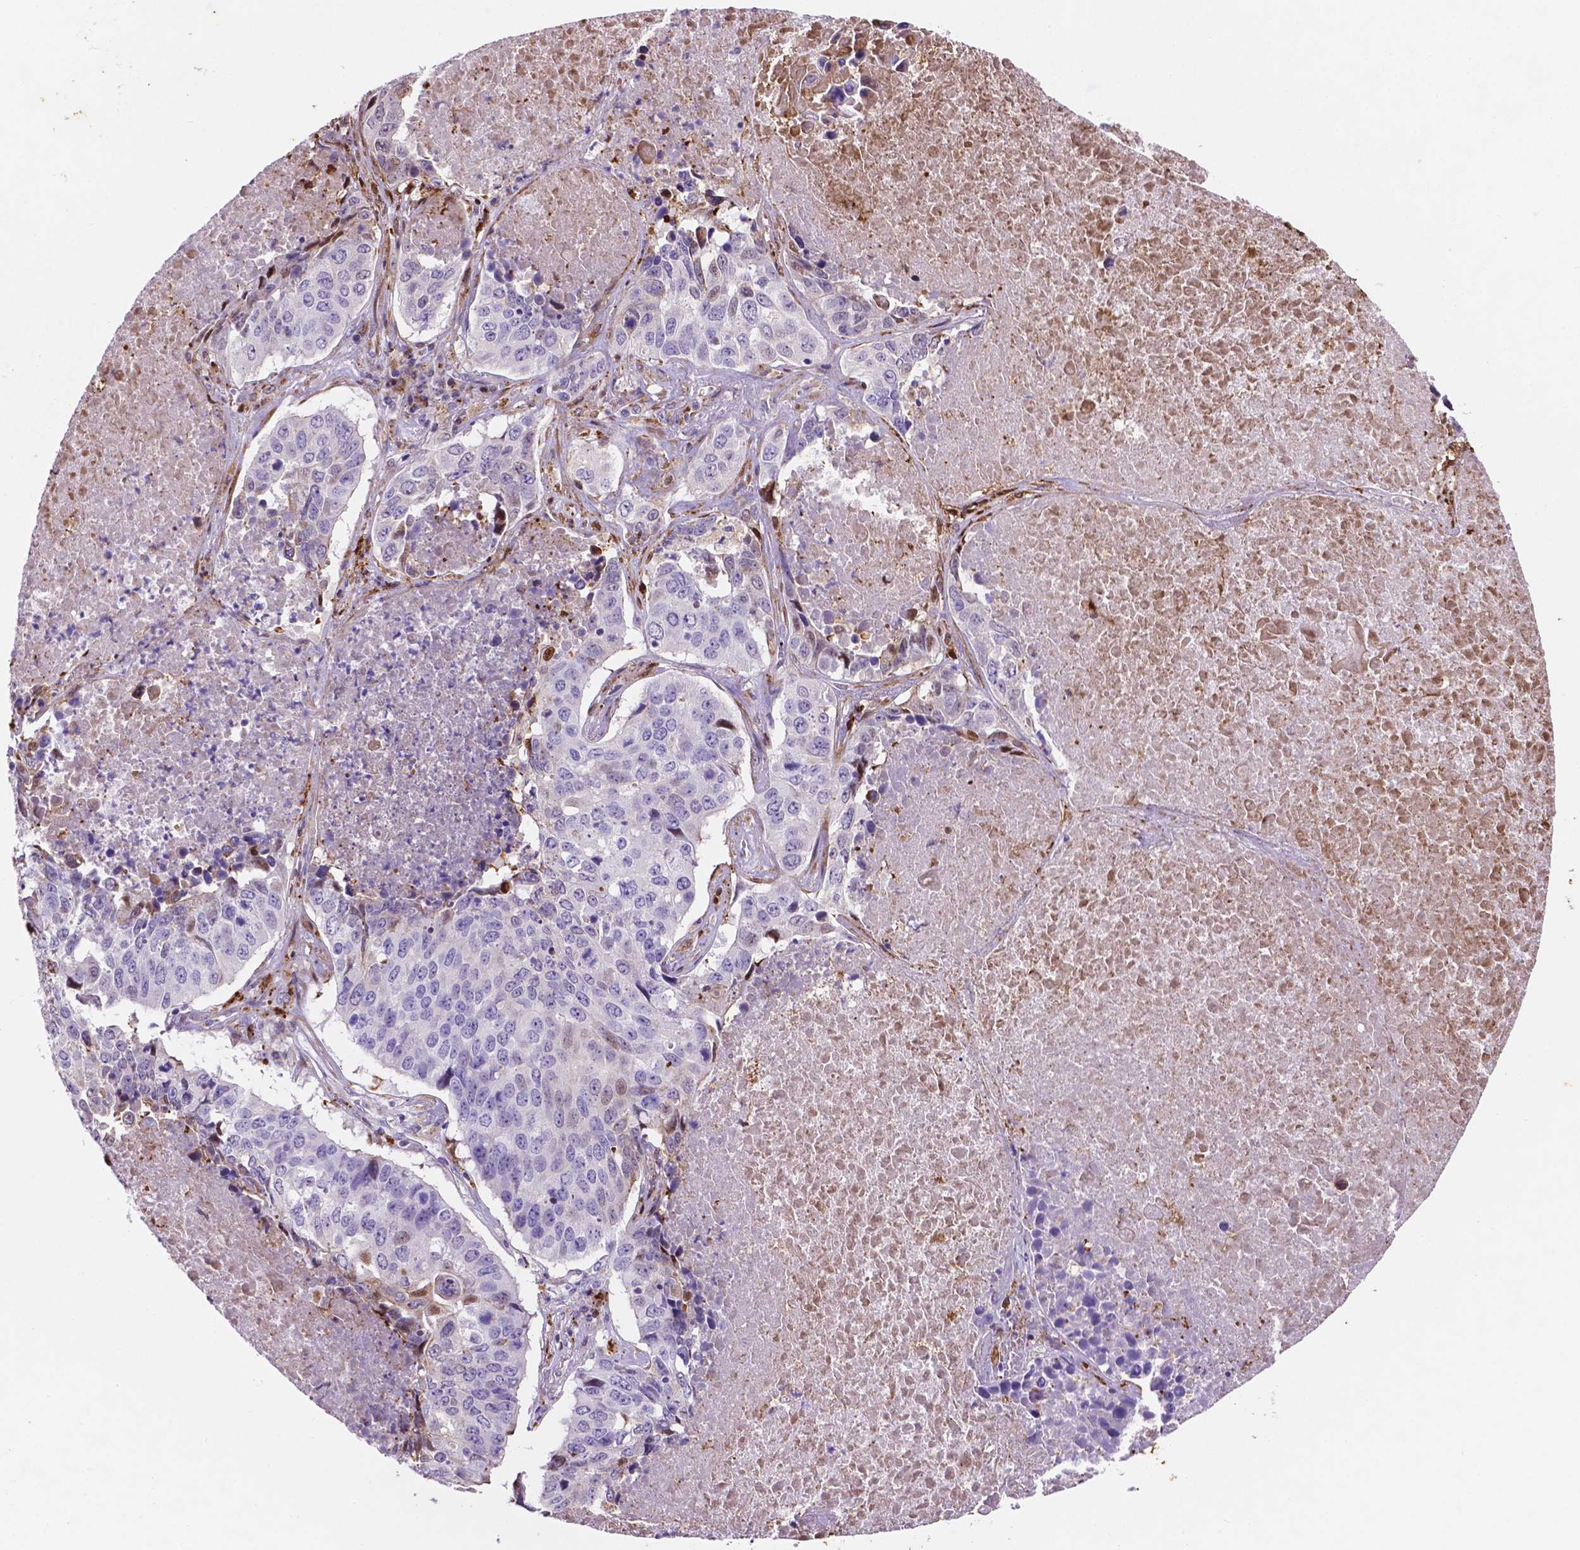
{"staining": {"intensity": "negative", "quantity": "none", "location": "none"}, "tissue": "lung cancer", "cell_type": "Tumor cells", "image_type": "cancer", "snomed": [{"axis": "morphology", "description": "Normal tissue, NOS"}, {"axis": "morphology", "description": "Squamous cell carcinoma, NOS"}, {"axis": "topography", "description": "Bronchus"}, {"axis": "topography", "description": "Lung"}], "caption": "Micrograph shows no significant protein expression in tumor cells of lung cancer (squamous cell carcinoma).", "gene": "TM4SF20", "patient": {"sex": "male", "age": 64}}